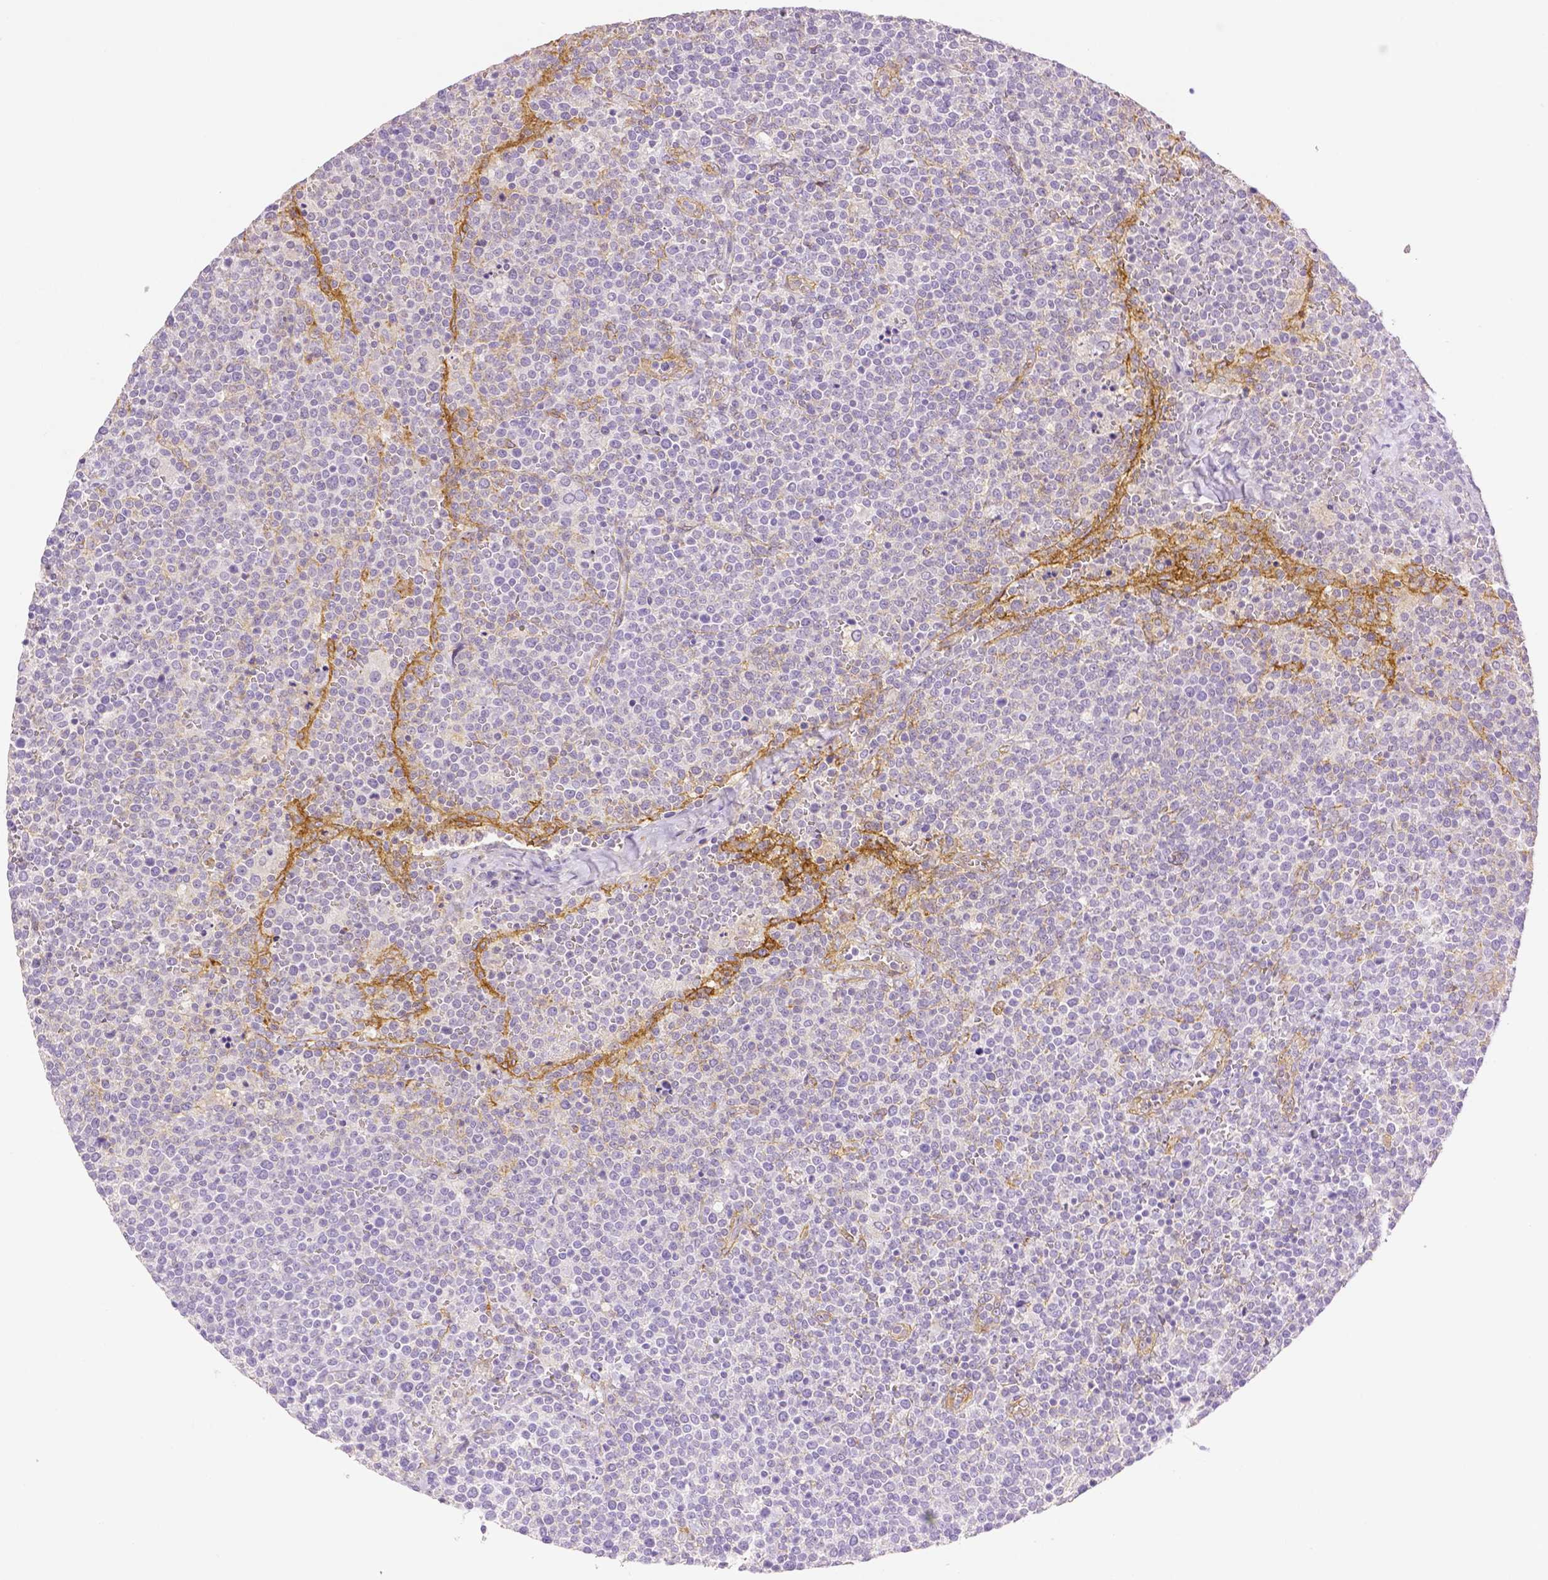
{"staining": {"intensity": "negative", "quantity": "none", "location": "none"}, "tissue": "lymphoma", "cell_type": "Tumor cells", "image_type": "cancer", "snomed": [{"axis": "morphology", "description": "Malignant lymphoma, non-Hodgkin's type, High grade"}, {"axis": "topography", "description": "Lymph node"}], "caption": "High magnification brightfield microscopy of malignant lymphoma, non-Hodgkin's type (high-grade) stained with DAB (brown) and counterstained with hematoxylin (blue): tumor cells show no significant expression.", "gene": "THY1", "patient": {"sex": "male", "age": 61}}